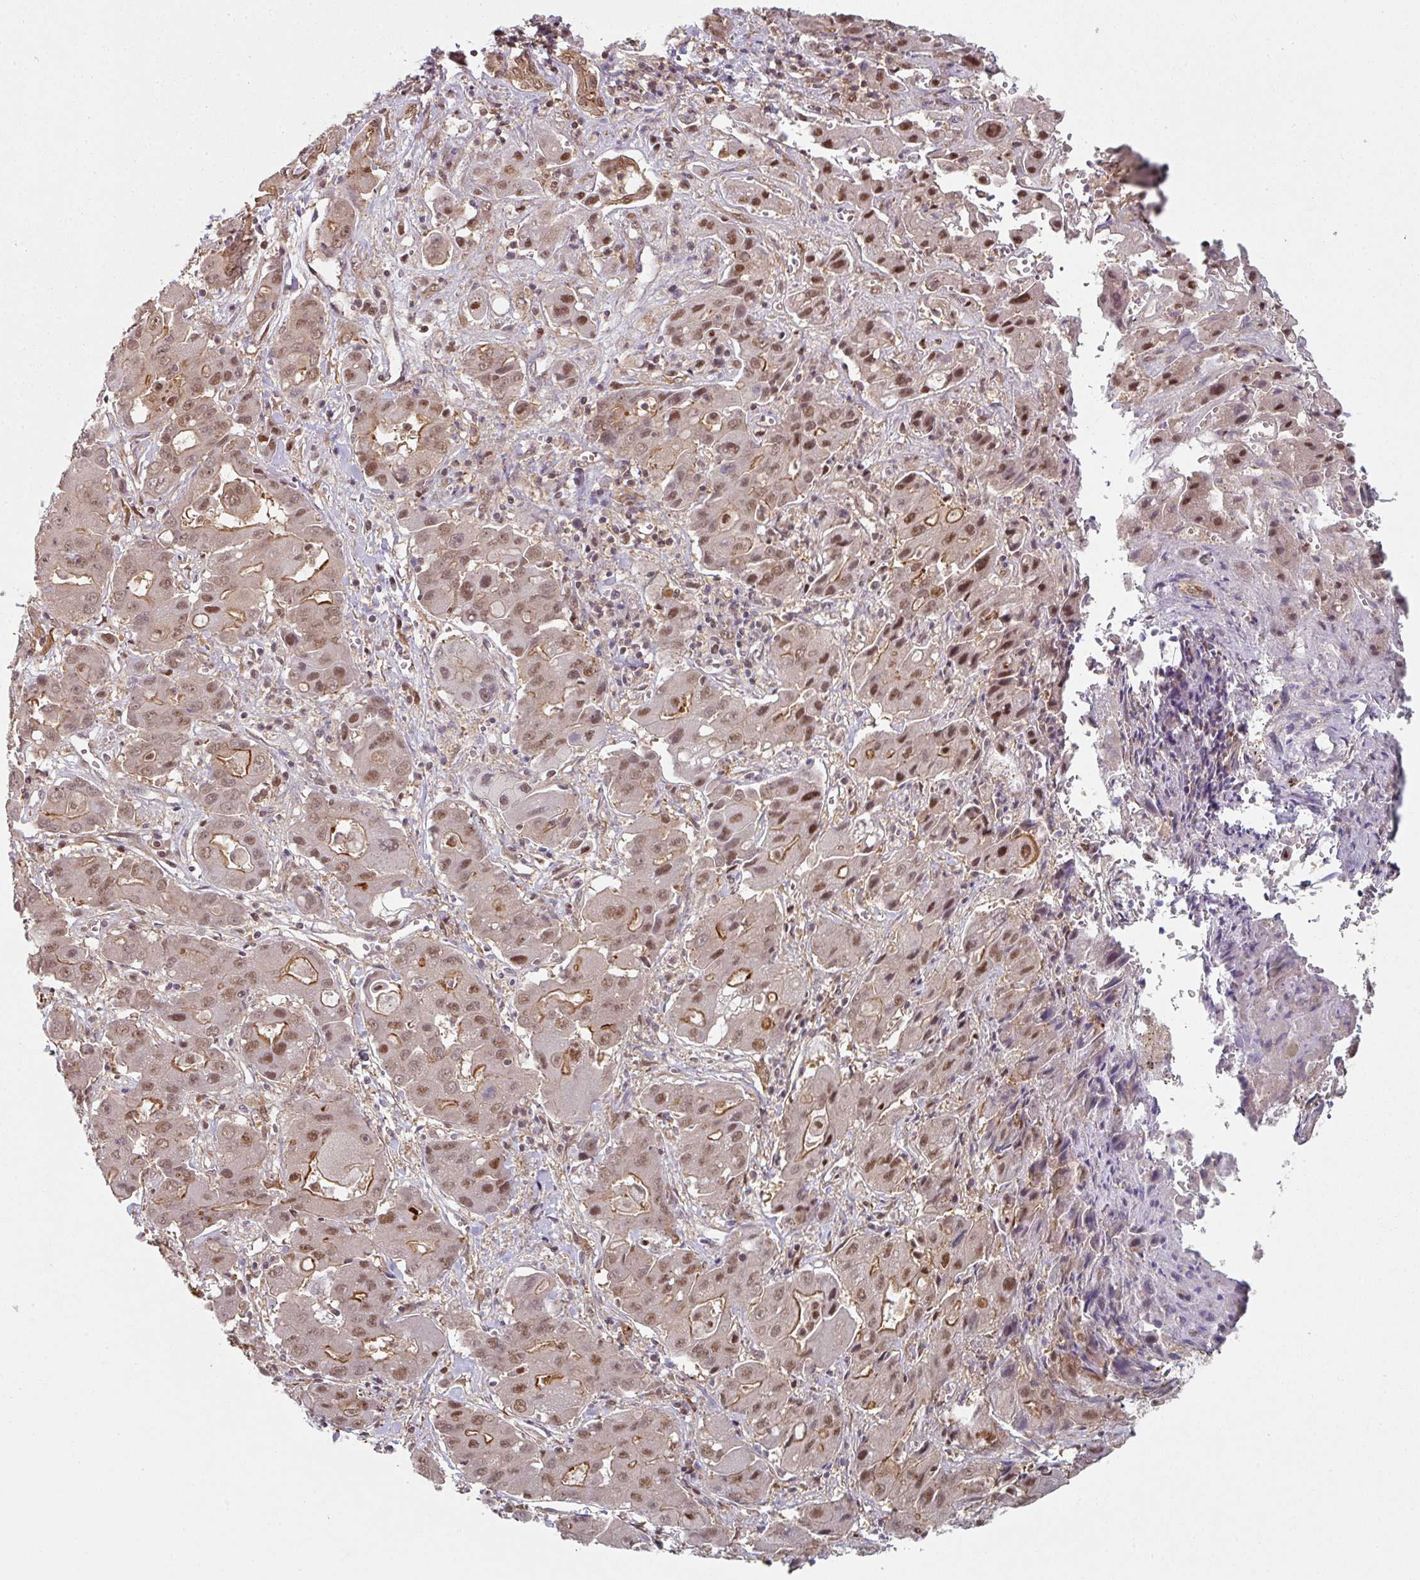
{"staining": {"intensity": "moderate", "quantity": ">75%", "location": "cytoplasmic/membranous,nuclear"}, "tissue": "liver cancer", "cell_type": "Tumor cells", "image_type": "cancer", "snomed": [{"axis": "morphology", "description": "Cholangiocarcinoma"}, {"axis": "topography", "description": "Liver"}], "caption": "Liver cancer tissue exhibits moderate cytoplasmic/membranous and nuclear positivity in about >75% of tumor cells", "gene": "PSME3IP1", "patient": {"sex": "male", "age": 67}}